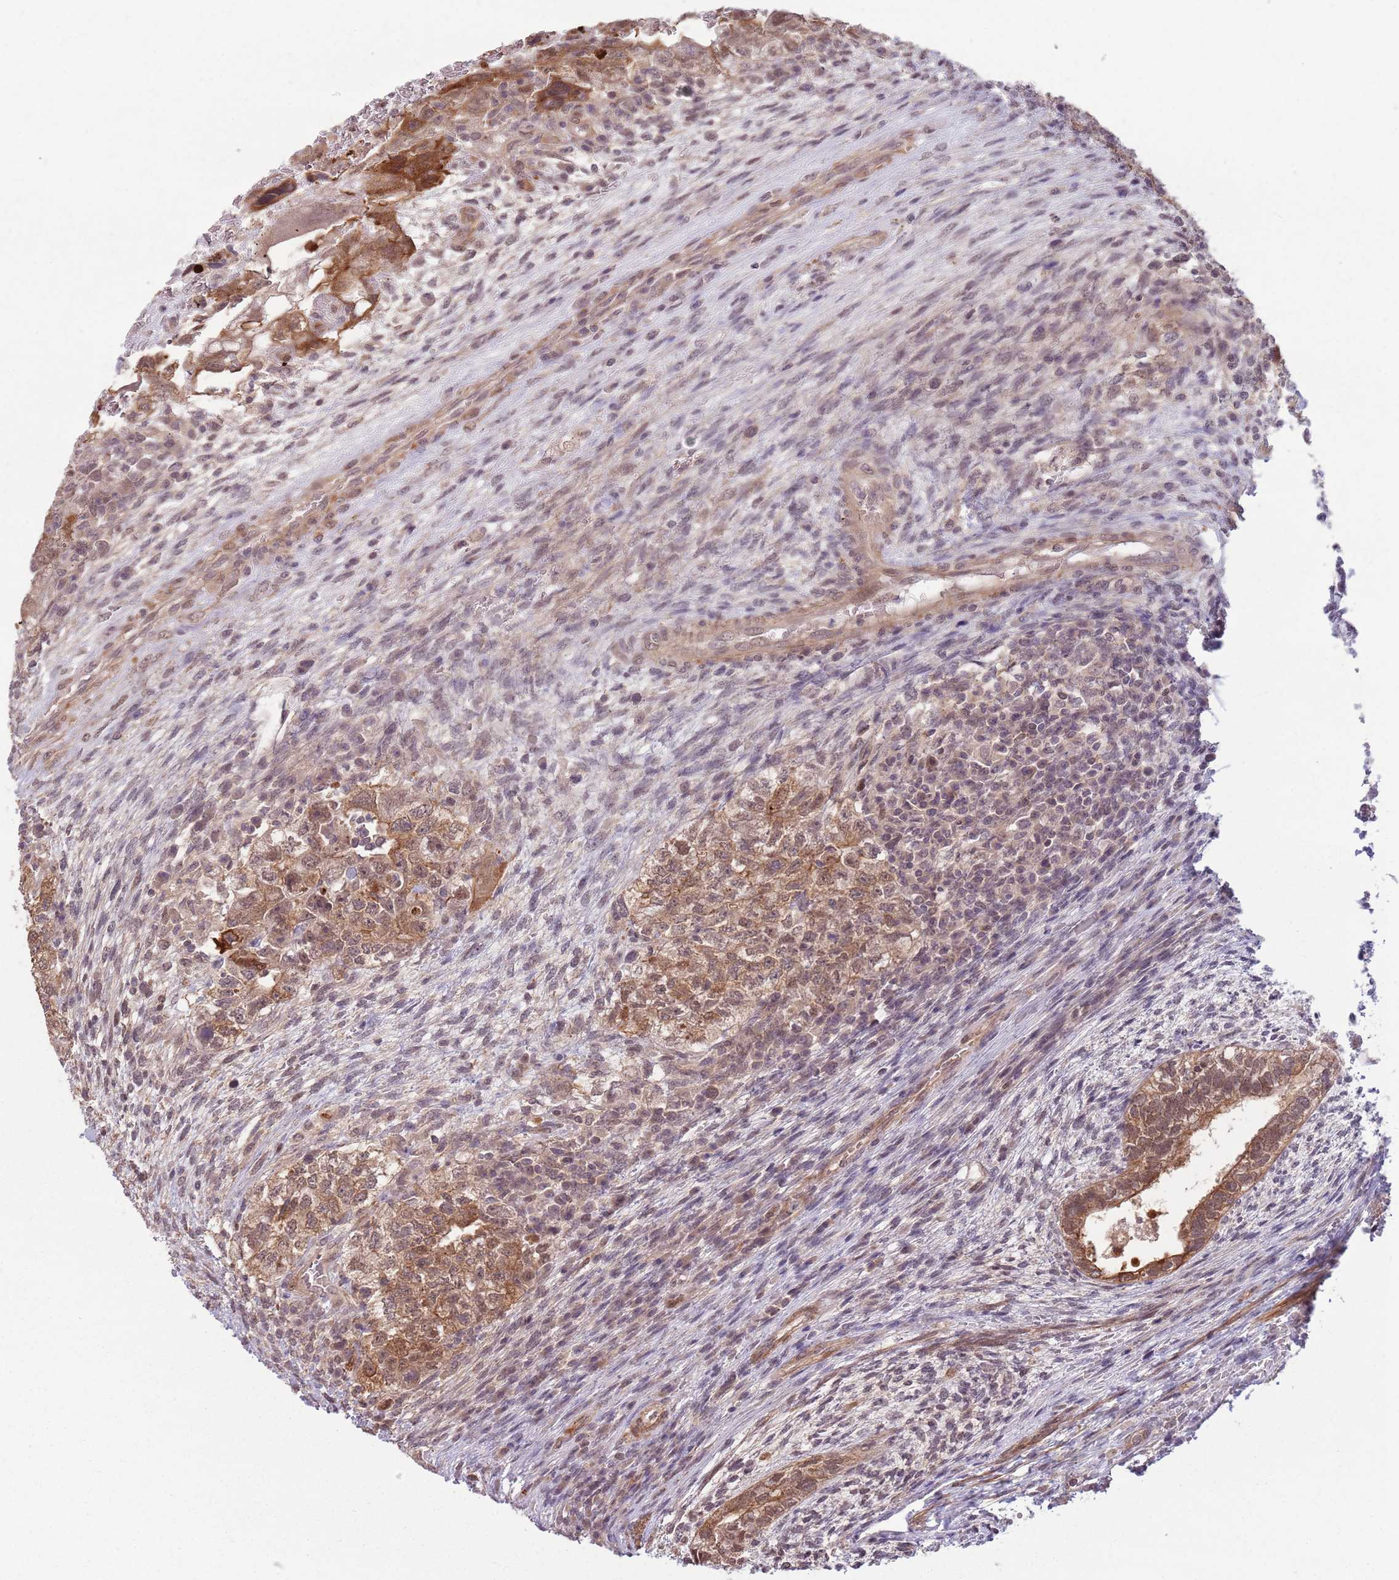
{"staining": {"intensity": "strong", "quantity": ">75%", "location": "cytoplasmic/membranous,nuclear"}, "tissue": "testis cancer", "cell_type": "Tumor cells", "image_type": "cancer", "snomed": [{"axis": "morphology", "description": "Carcinoma, Embryonal, NOS"}, {"axis": "topography", "description": "Testis"}], "caption": "This is an image of immunohistochemistry (IHC) staining of testis embryonal carcinoma, which shows strong positivity in the cytoplasmic/membranous and nuclear of tumor cells.", "gene": "CCDC154", "patient": {"sex": "male", "age": 26}}